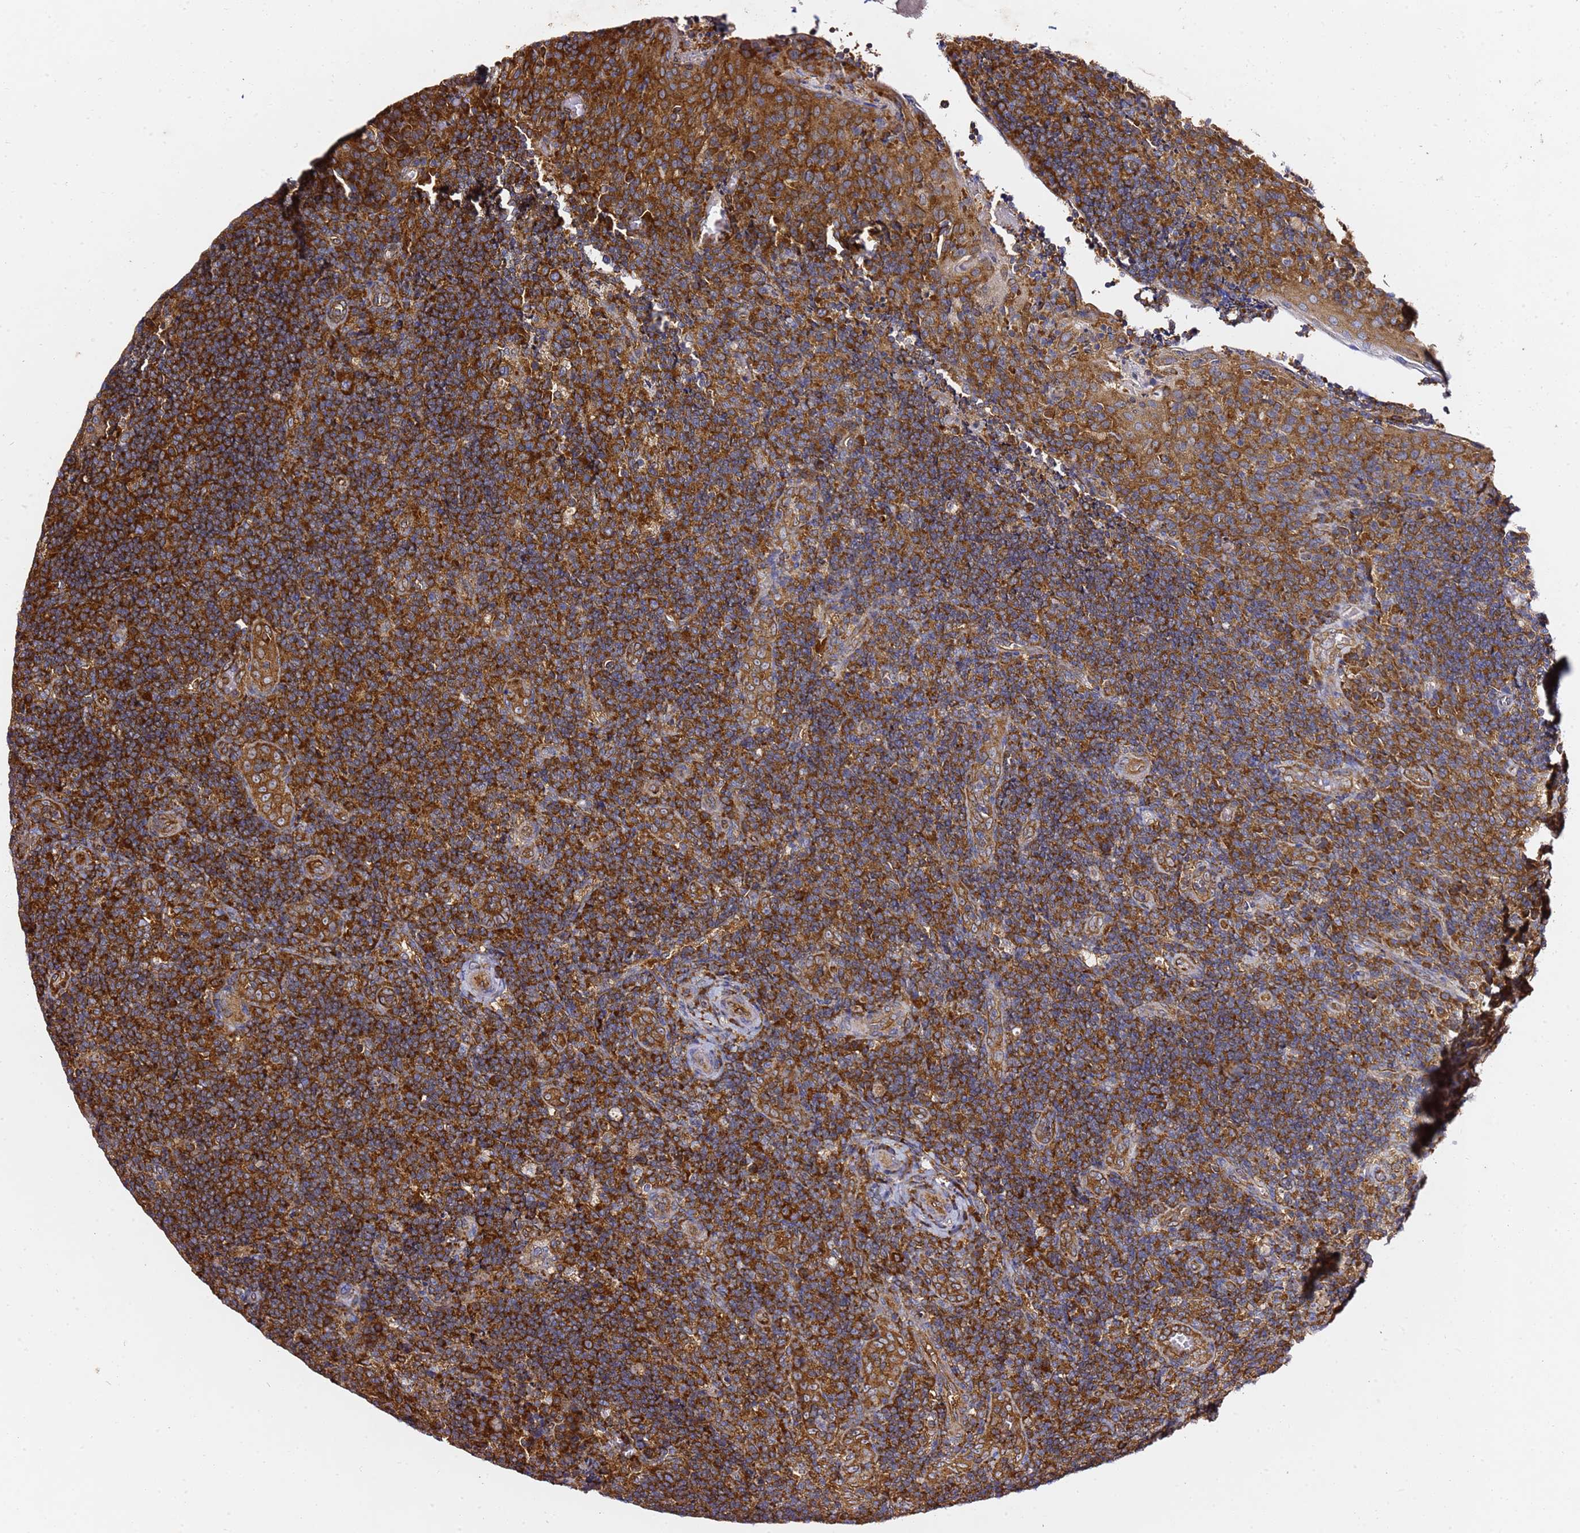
{"staining": {"intensity": "strong", "quantity": ">75%", "location": "cytoplasmic/membranous"}, "tissue": "tonsil", "cell_type": "Germinal center cells", "image_type": "normal", "snomed": [{"axis": "morphology", "description": "Normal tissue, NOS"}, {"axis": "topography", "description": "Tonsil"}], "caption": "Tonsil stained for a protein displays strong cytoplasmic/membranous positivity in germinal center cells. The staining was performed using DAB (3,3'-diaminobenzidine) to visualize the protein expression in brown, while the nuclei were stained in blue with hematoxylin (Magnification: 20x).", "gene": "TPST1", "patient": {"sex": "male", "age": 17}}